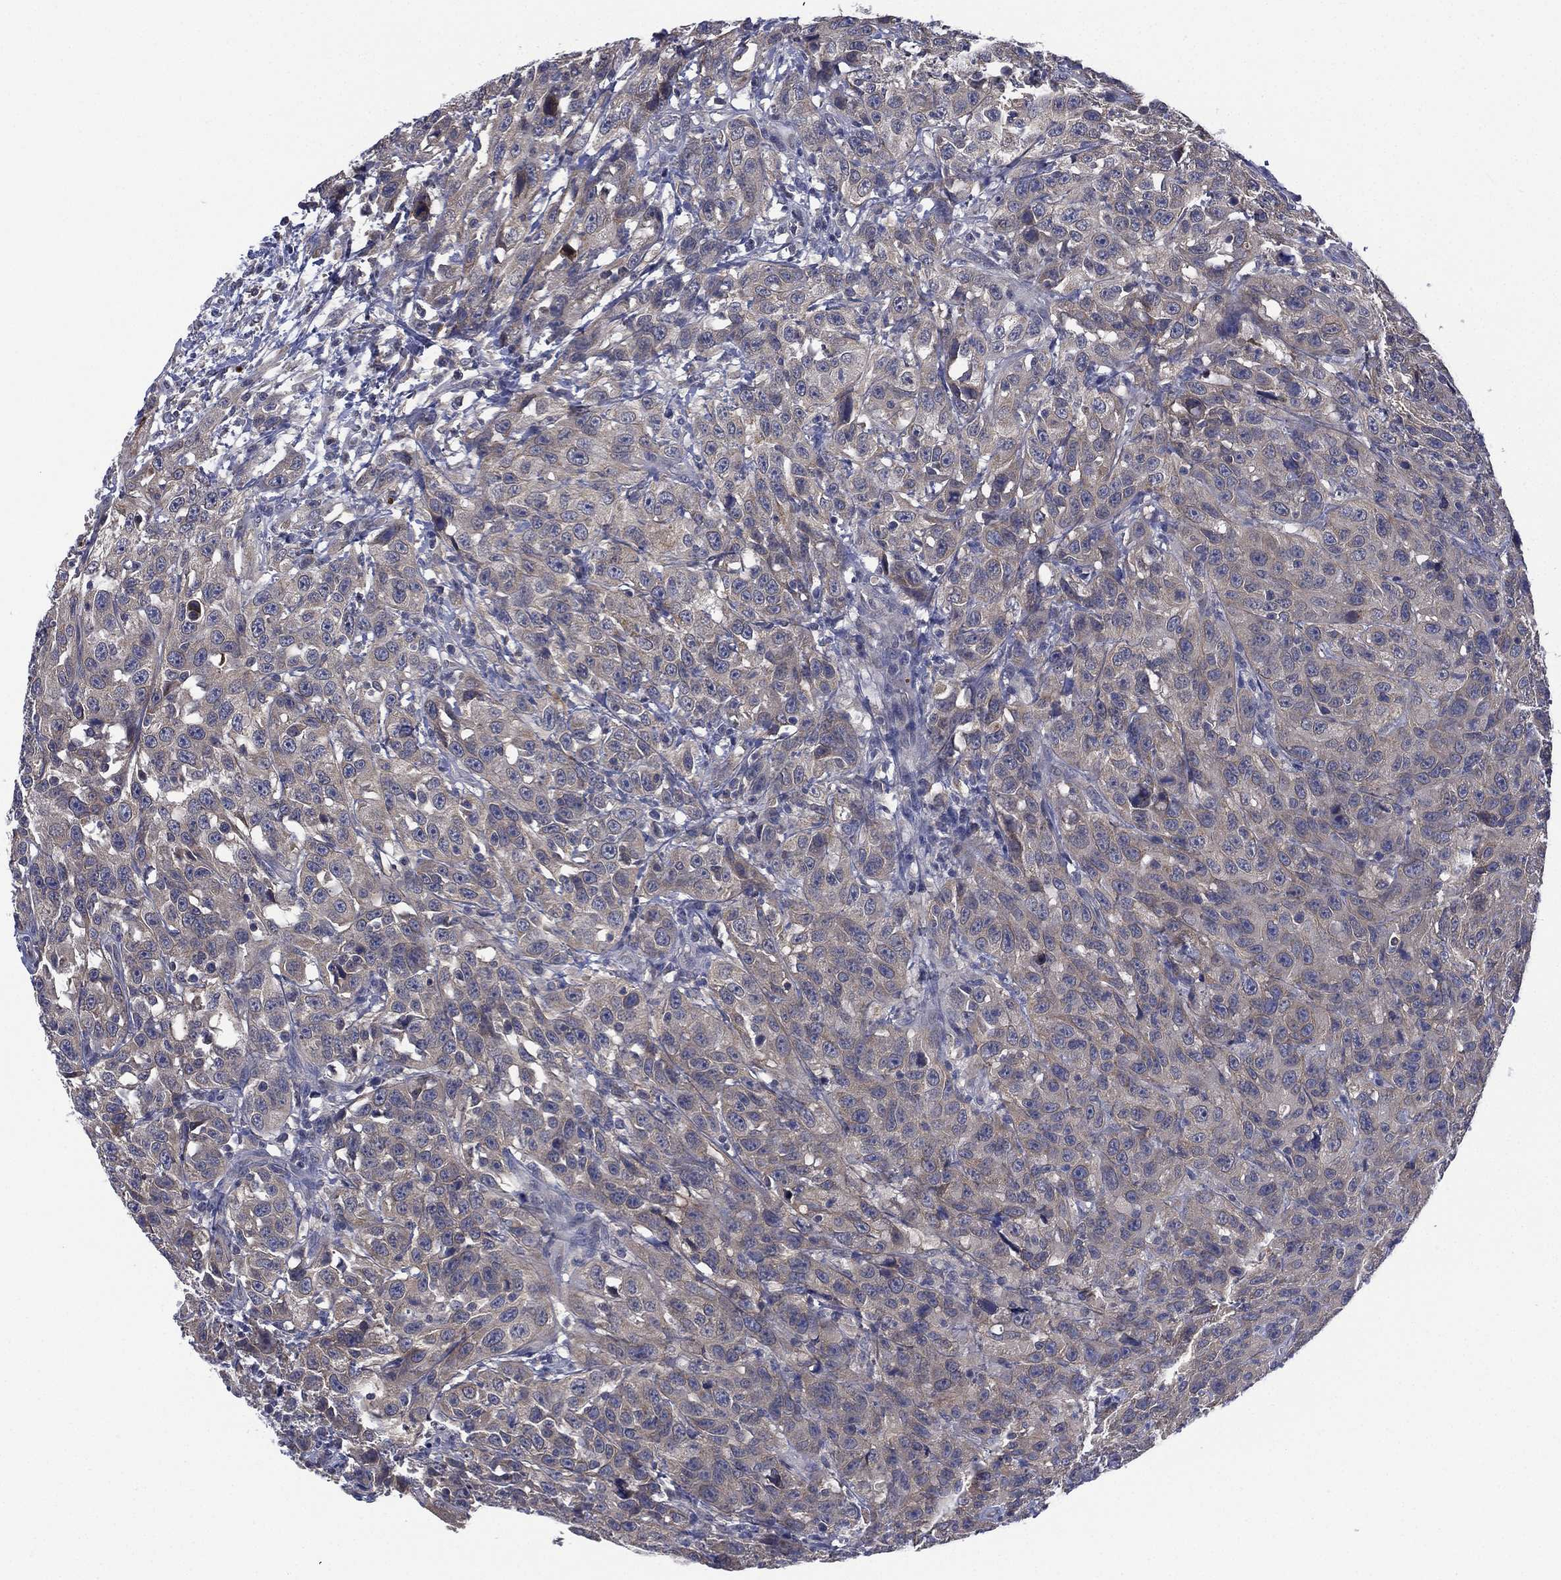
{"staining": {"intensity": "weak", "quantity": "<25%", "location": "cytoplasmic/membranous"}, "tissue": "urothelial cancer", "cell_type": "Tumor cells", "image_type": "cancer", "snomed": [{"axis": "morphology", "description": "Urothelial carcinoma, NOS"}, {"axis": "morphology", "description": "Urothelial carcinoma, High grade"}, {"axis": "topography", "description": "Urinary bladder"}], "caption": "DAB immunohistochemical staining of urothelial cancer demonstrates no significant staining in tumor cells.", "gene": "MPP7", "patient": {"sex": "female", "age": 73}}